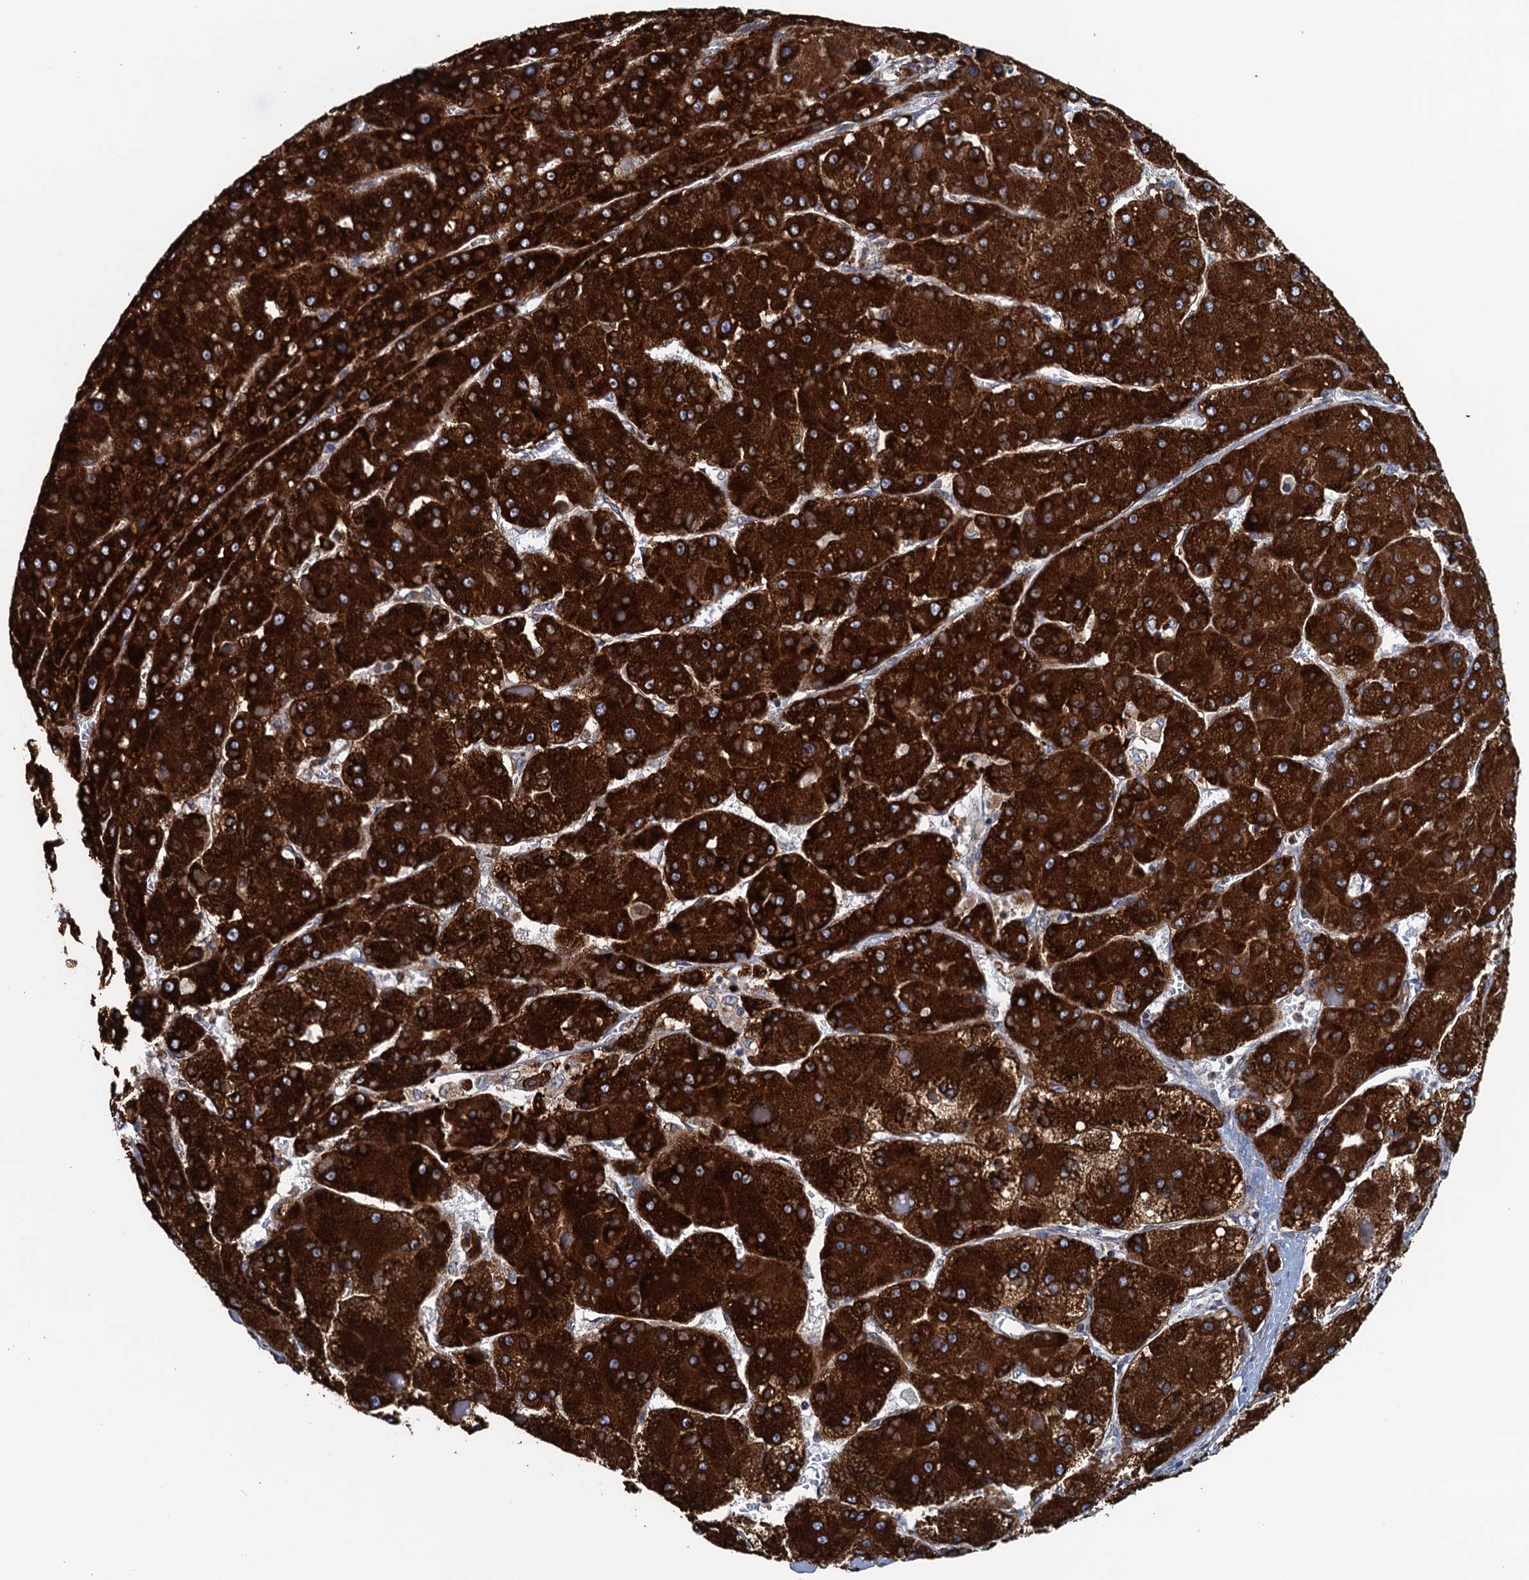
{"staining": {"intensity": "strong", "quantity": ">75%", "location": "cytoplasmic/membranous"}, "tissue": "liver cancer", "cell_type": "Tumor cells", "image_type": "cancer", "snomed": [{"axis": "morphology", "description": "Carcinoma, Hepatocellular, NOS"}, {"axis": "topography", "description": "Liver"}], "caption": "IHC histopathology image of neoplastic tissue: hepatocellular carcinoma (liver) stained using immunohistochemistry (IHC) displays high levels of strong protein expression localized specifically in the cytoplasmic/membranous of tumor cells, appearing as a cytoplasmic/membranous brown color.", "gene": "TMEM205", "patient": {"sex": "female", "age": 73}}